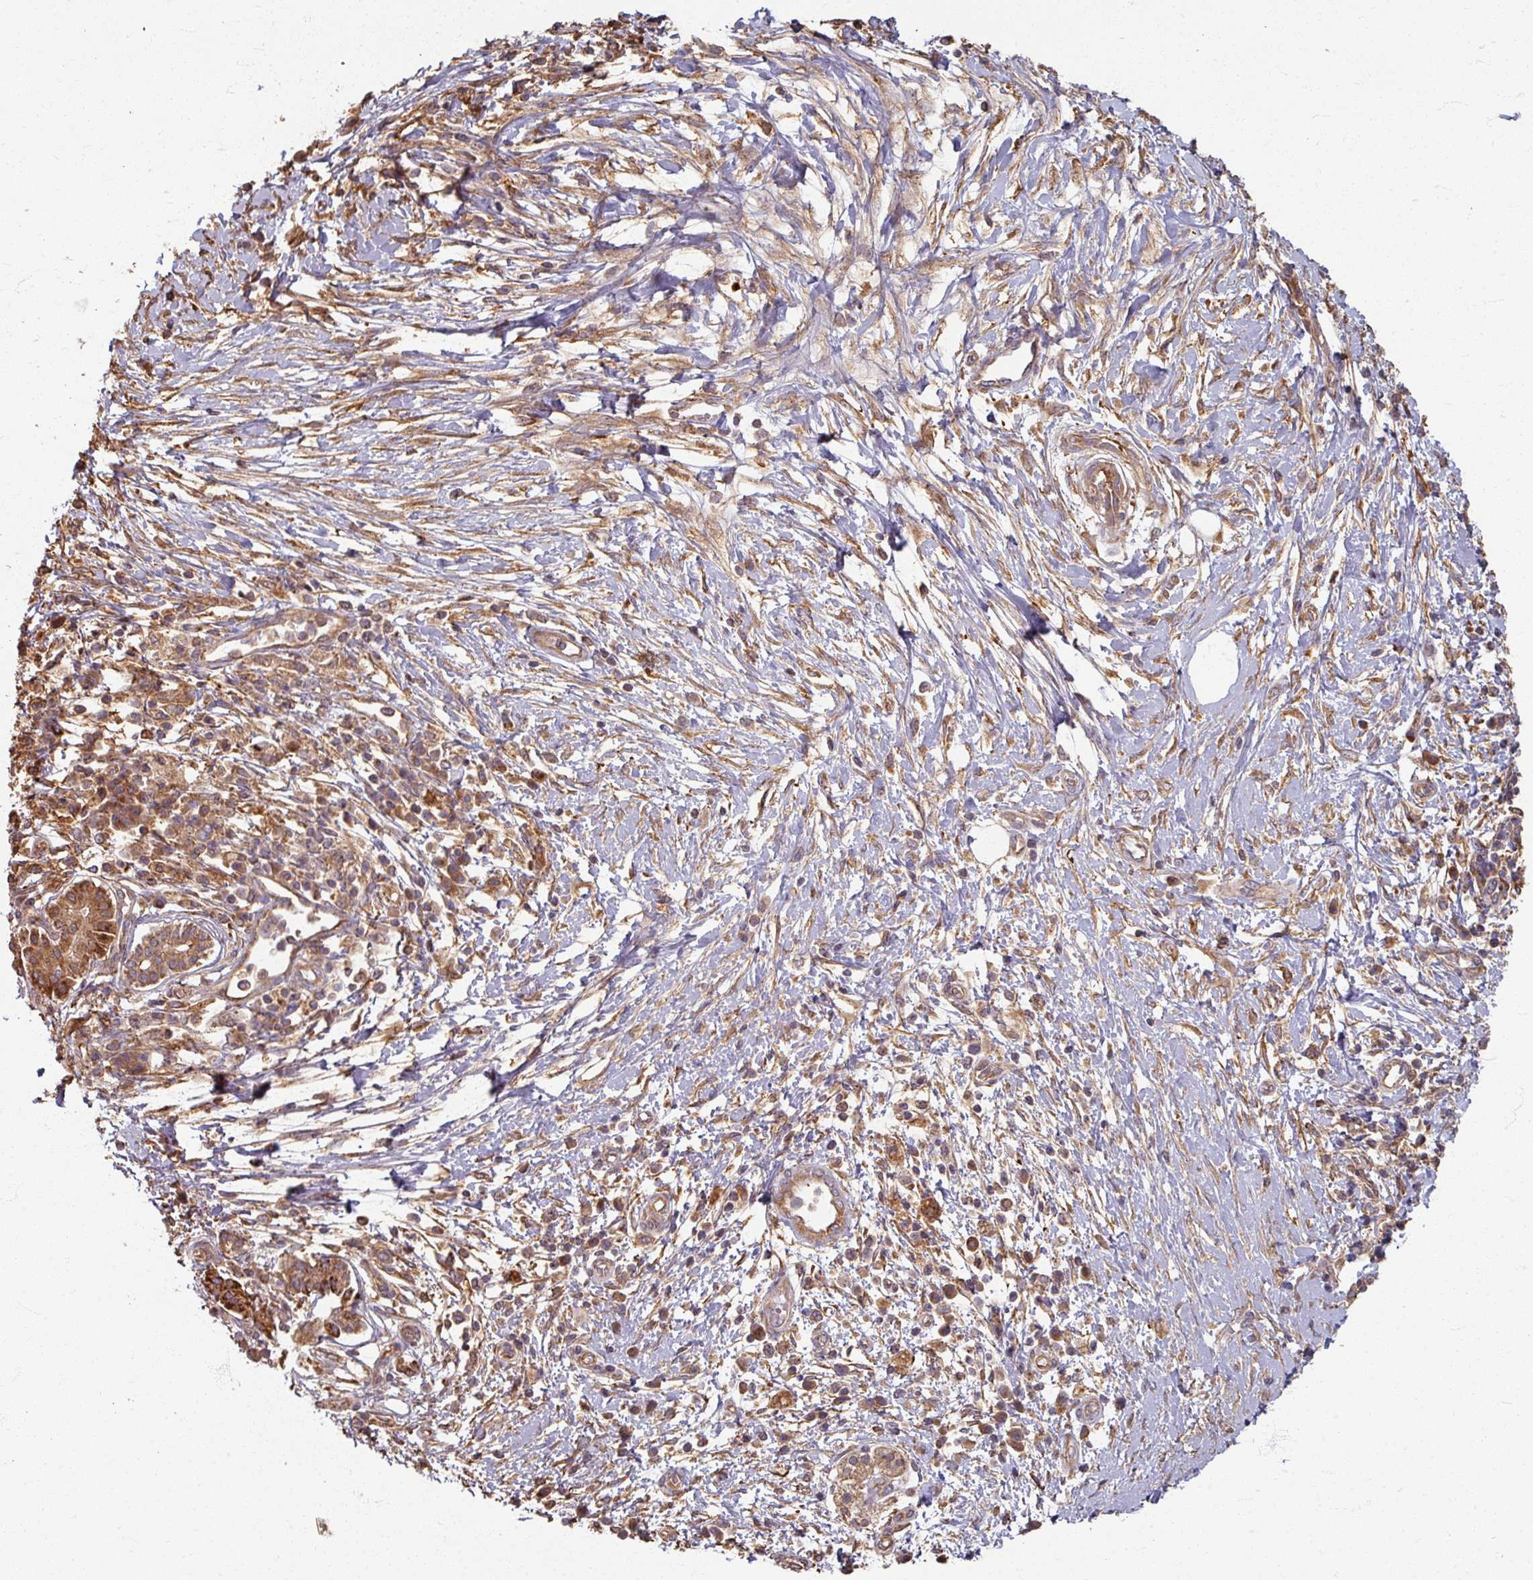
{"staining": {"intensity": "moderate", "quantity": ">75%", "location": "cytoplasmic/membranous"}, "tissue": "pancreatic cancer", "cell_type": "Tumor cells", "image_type": "cancer", "snomed": [{"axis": "morphology", "description": "Adenocarcinoma, NOS"}, {"axis": "topography", "description": "Pancreas"}], "caption": "The image reveals immunohistochemical staining of pancreatic adenocarcinoma. There is moderate cytoplasmic/membranous positivity is identified in approximately >75% of tumor cells.", "gene": "CCDC68", "patient": {"sex": "male", "age": 68}}